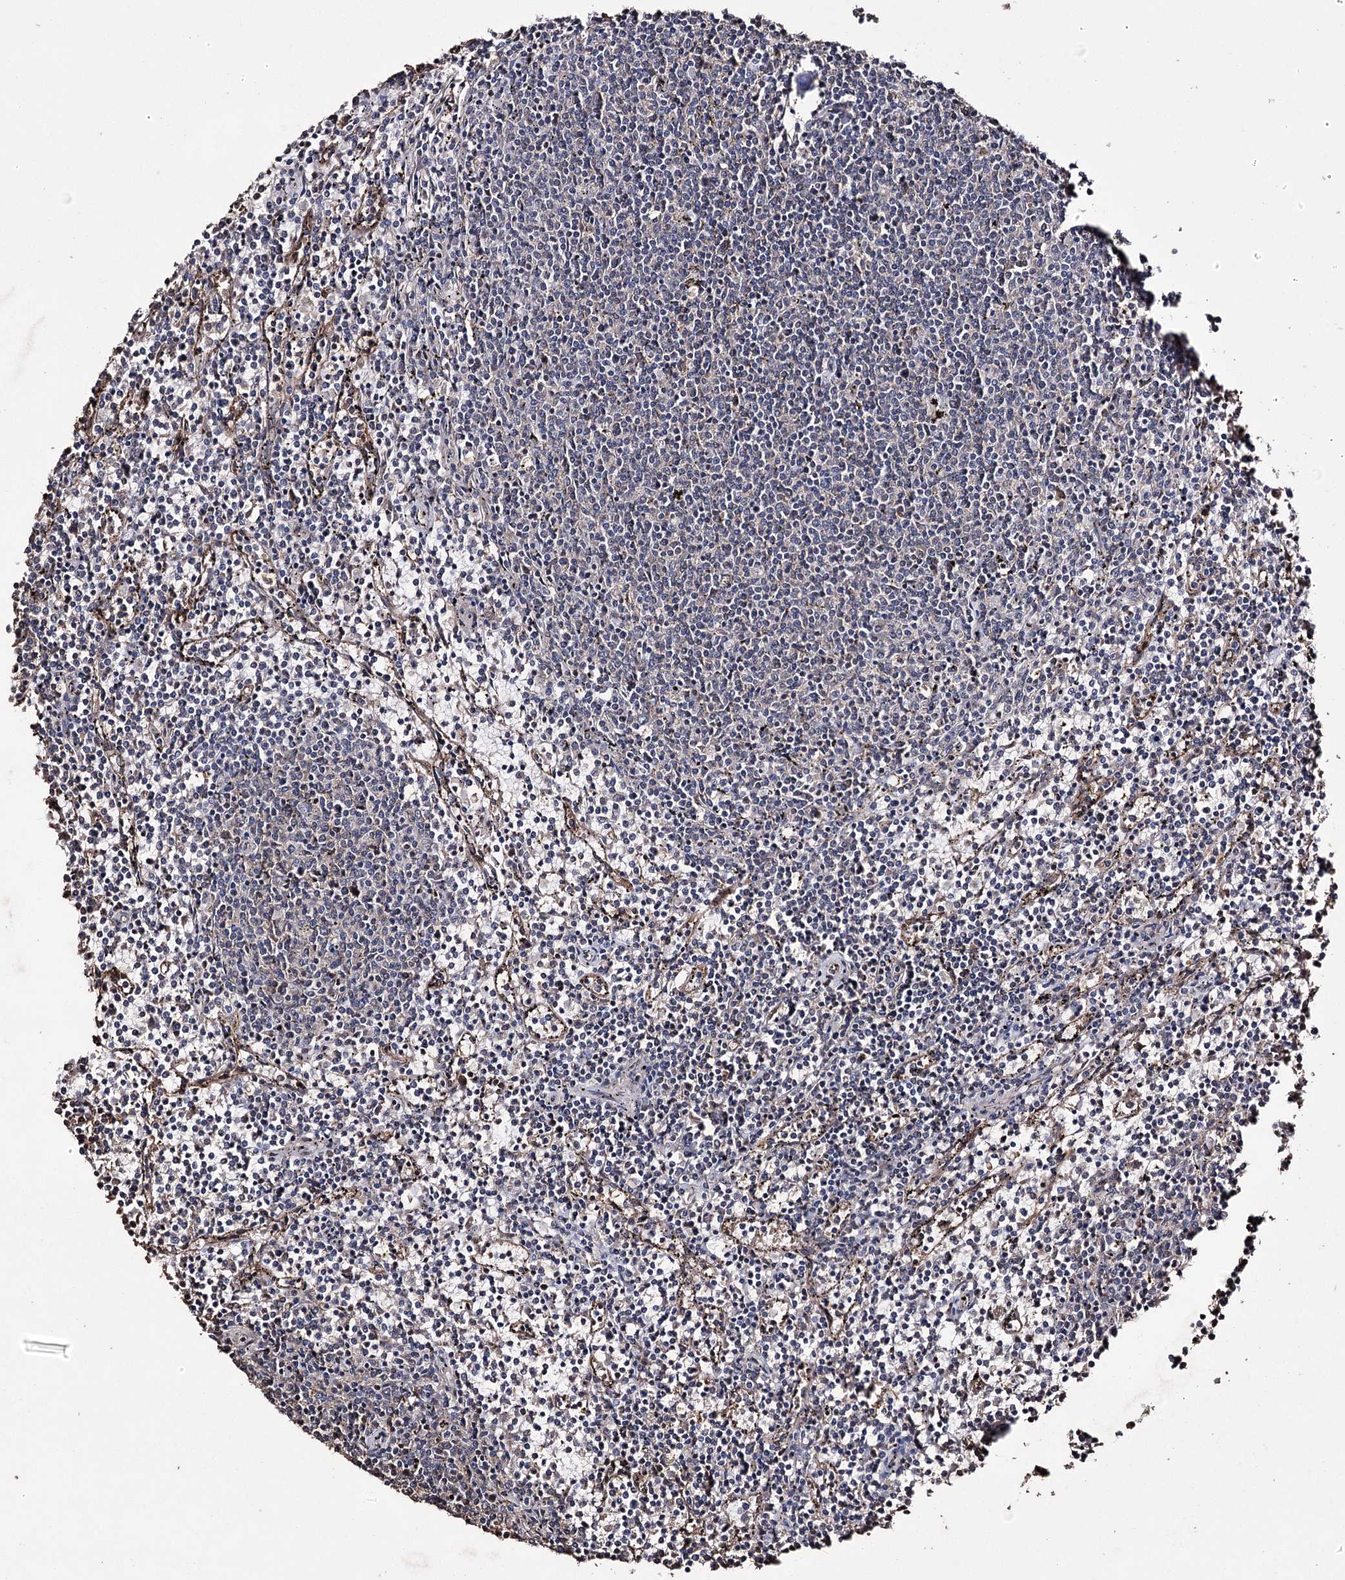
{"staining": {"intensity": "negative", "quantity": "none", "location": "none"}, "tissue": "lymphoma", "cell_type": "Tumor cells", "image_type": "cancer", "snomed": [{"axis": "morphology", "description": "Malignant lymphoma, non-Hodgkin's type, Low grade"}, {"axis": "topography", "description": "Spleen"}], "caption": "Tumor cells are negative for brown protein staining in malignant lymphoma, non-Hodgkin's type (low-grade).", "gene": "ZNF662", "patient": {"sex": "female", "age": 50}}